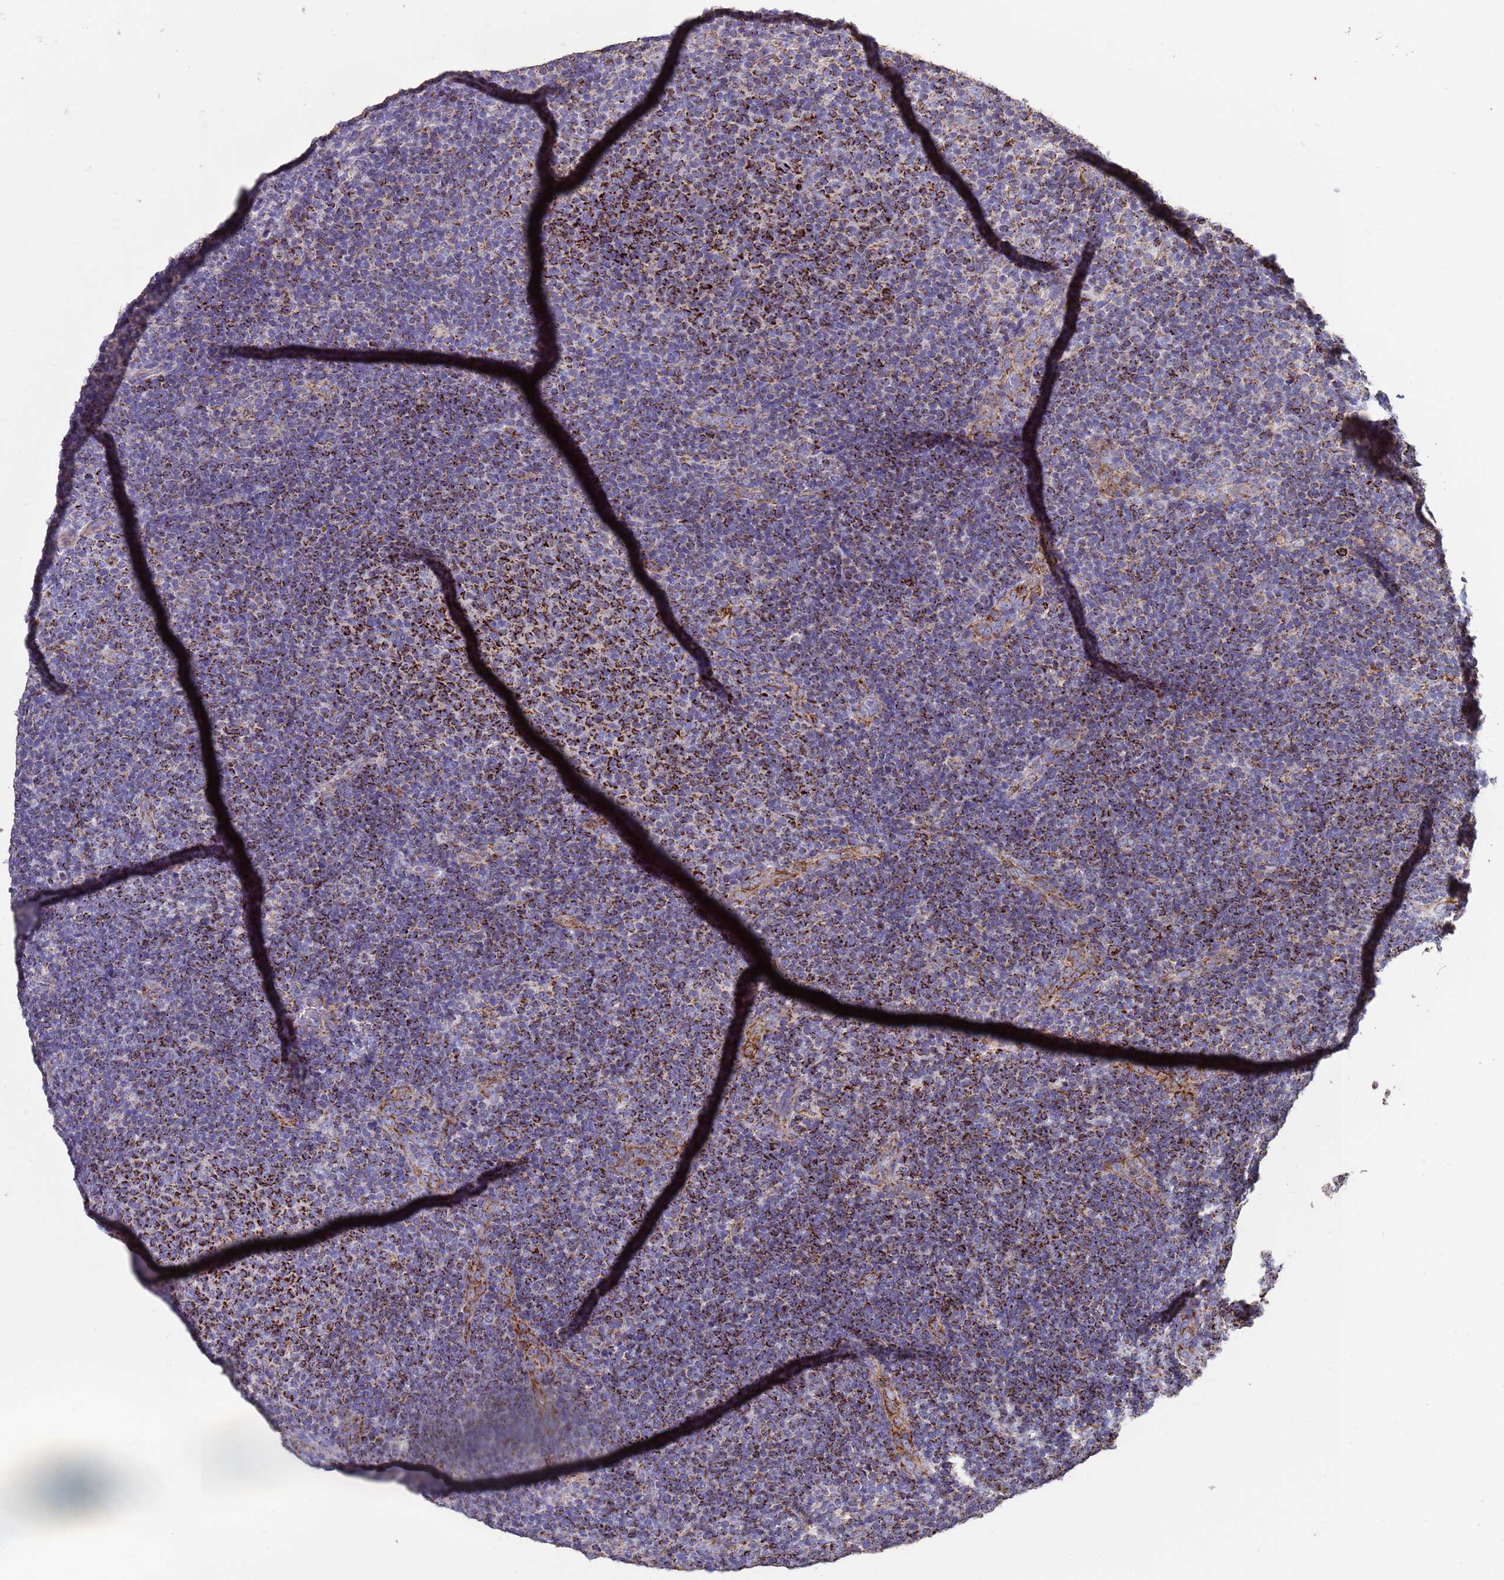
{"staining": {"intensity": "strong", "quantity": "25%-75%", "location": "cytoplasmic/membranous"}, "tissue": "lymphoma", "cell_type": "Tumor cells", "image_type": "cancer", "snomed": [{"axis": "morphology", "description": "Malignant lymphoma, non-Hodgkin's type, Low grade"}, {"axis": "topography", "description": "Lymph node"}], "caption": "Immunohistochemical staining of human malignant lymphoma, non-Hodgkin's type (low-grade) exhibits strong cytoplasmic/membranous protein positivity in about 25%-75% of tumor cells.", "gene": "ZNFX1", "patient": {"sex": "male", "age": 66}}